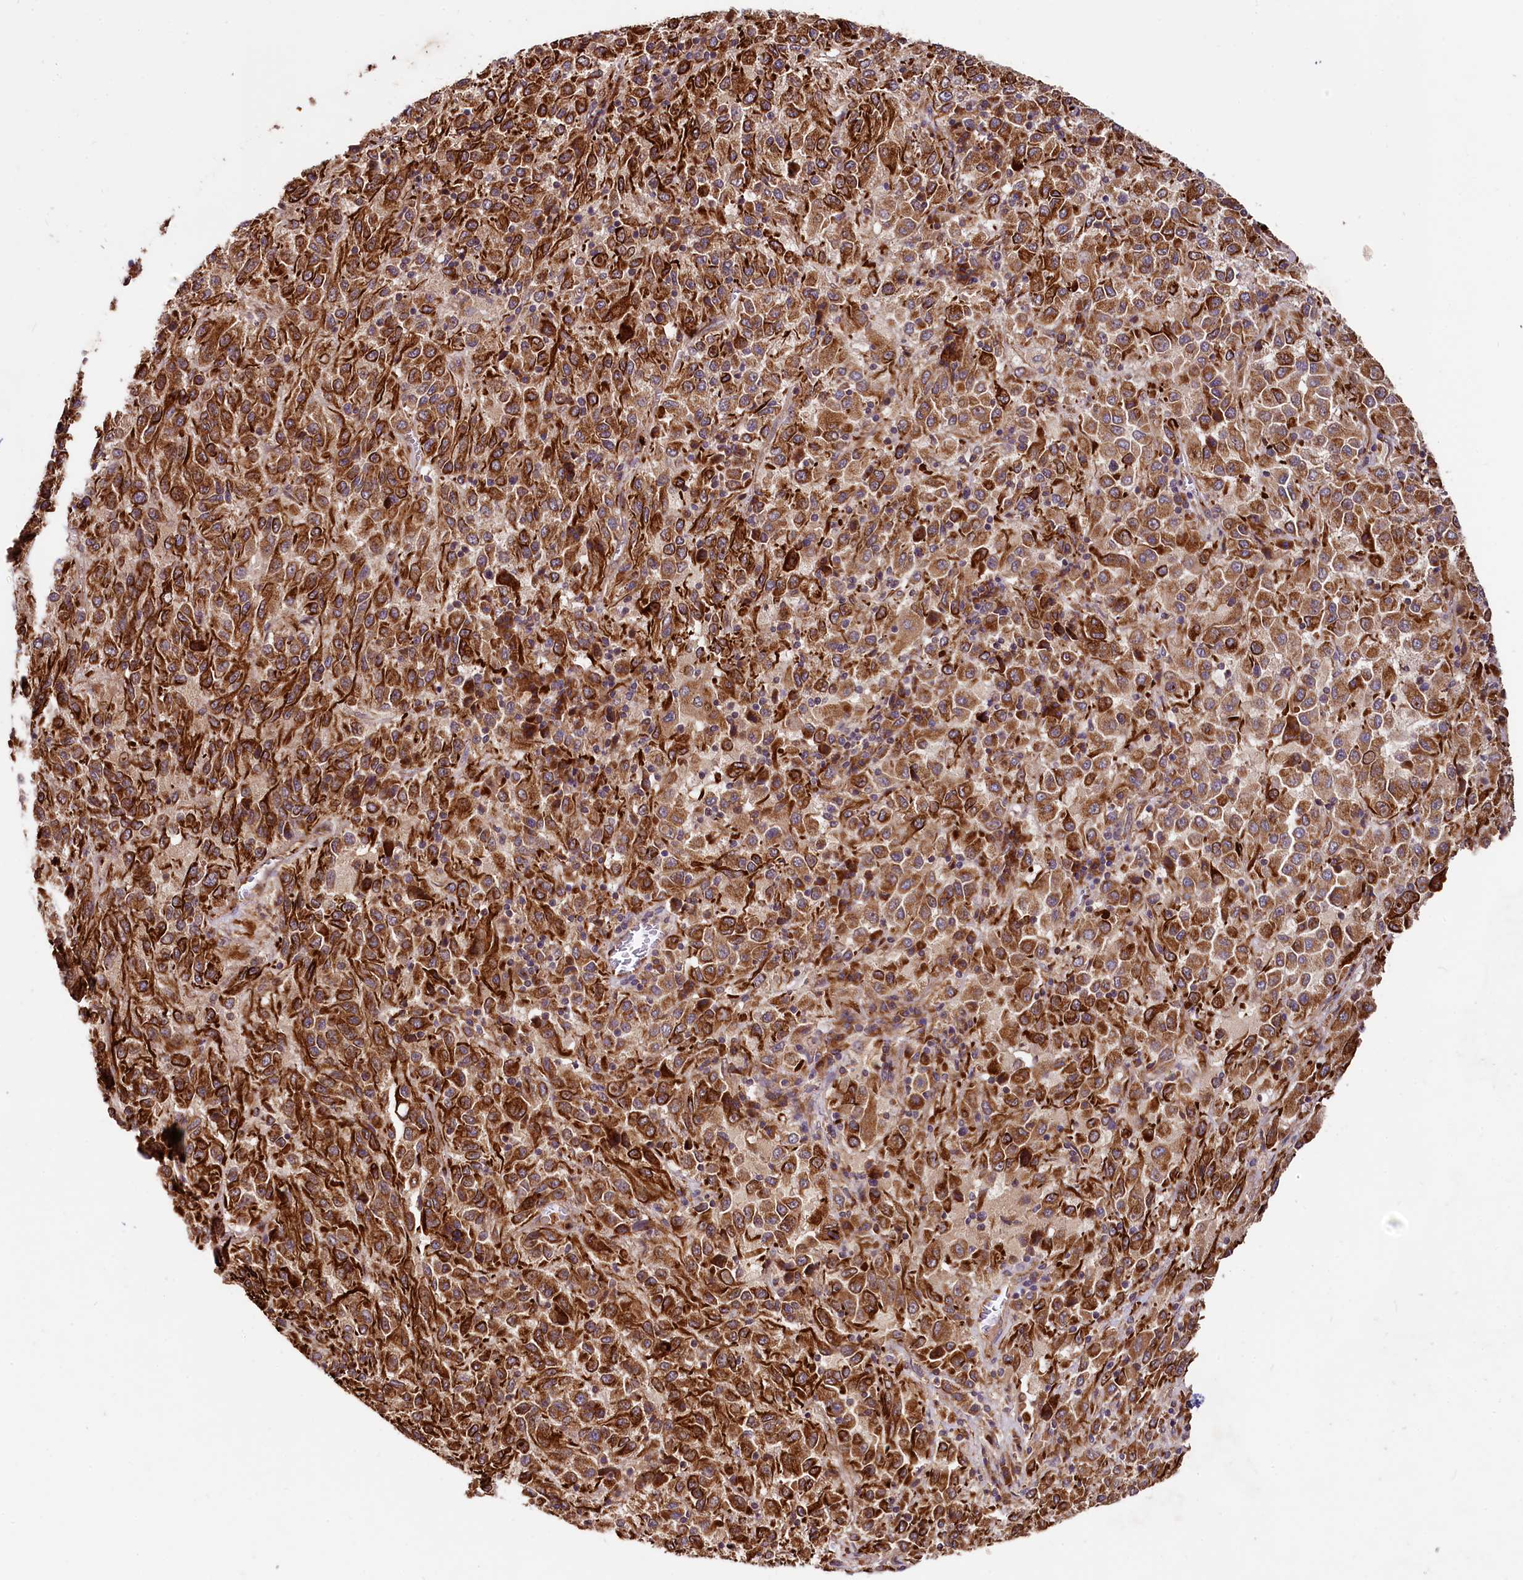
{"staining": {"intensity": "strong", "quantity": ">75%", "location": "cytoplasmic/membranous"}, "tissue": "melanoma", "cell_type": "Tumor cells", "image_type": "cancer", "snomed": [{"axis": "morphology", "description": "Malignant melanoma, Metastatic site"}, {"axis": "topography", "description": "Lung"}], "caption": "This is an image of IHC staining of malignant melanoma (metastatic site), which shows strong positivity in the cytoplasmic/membranous of tumor cells.", "gene": "RASSF1", "patient": {"sex": "male", "age": 64}}